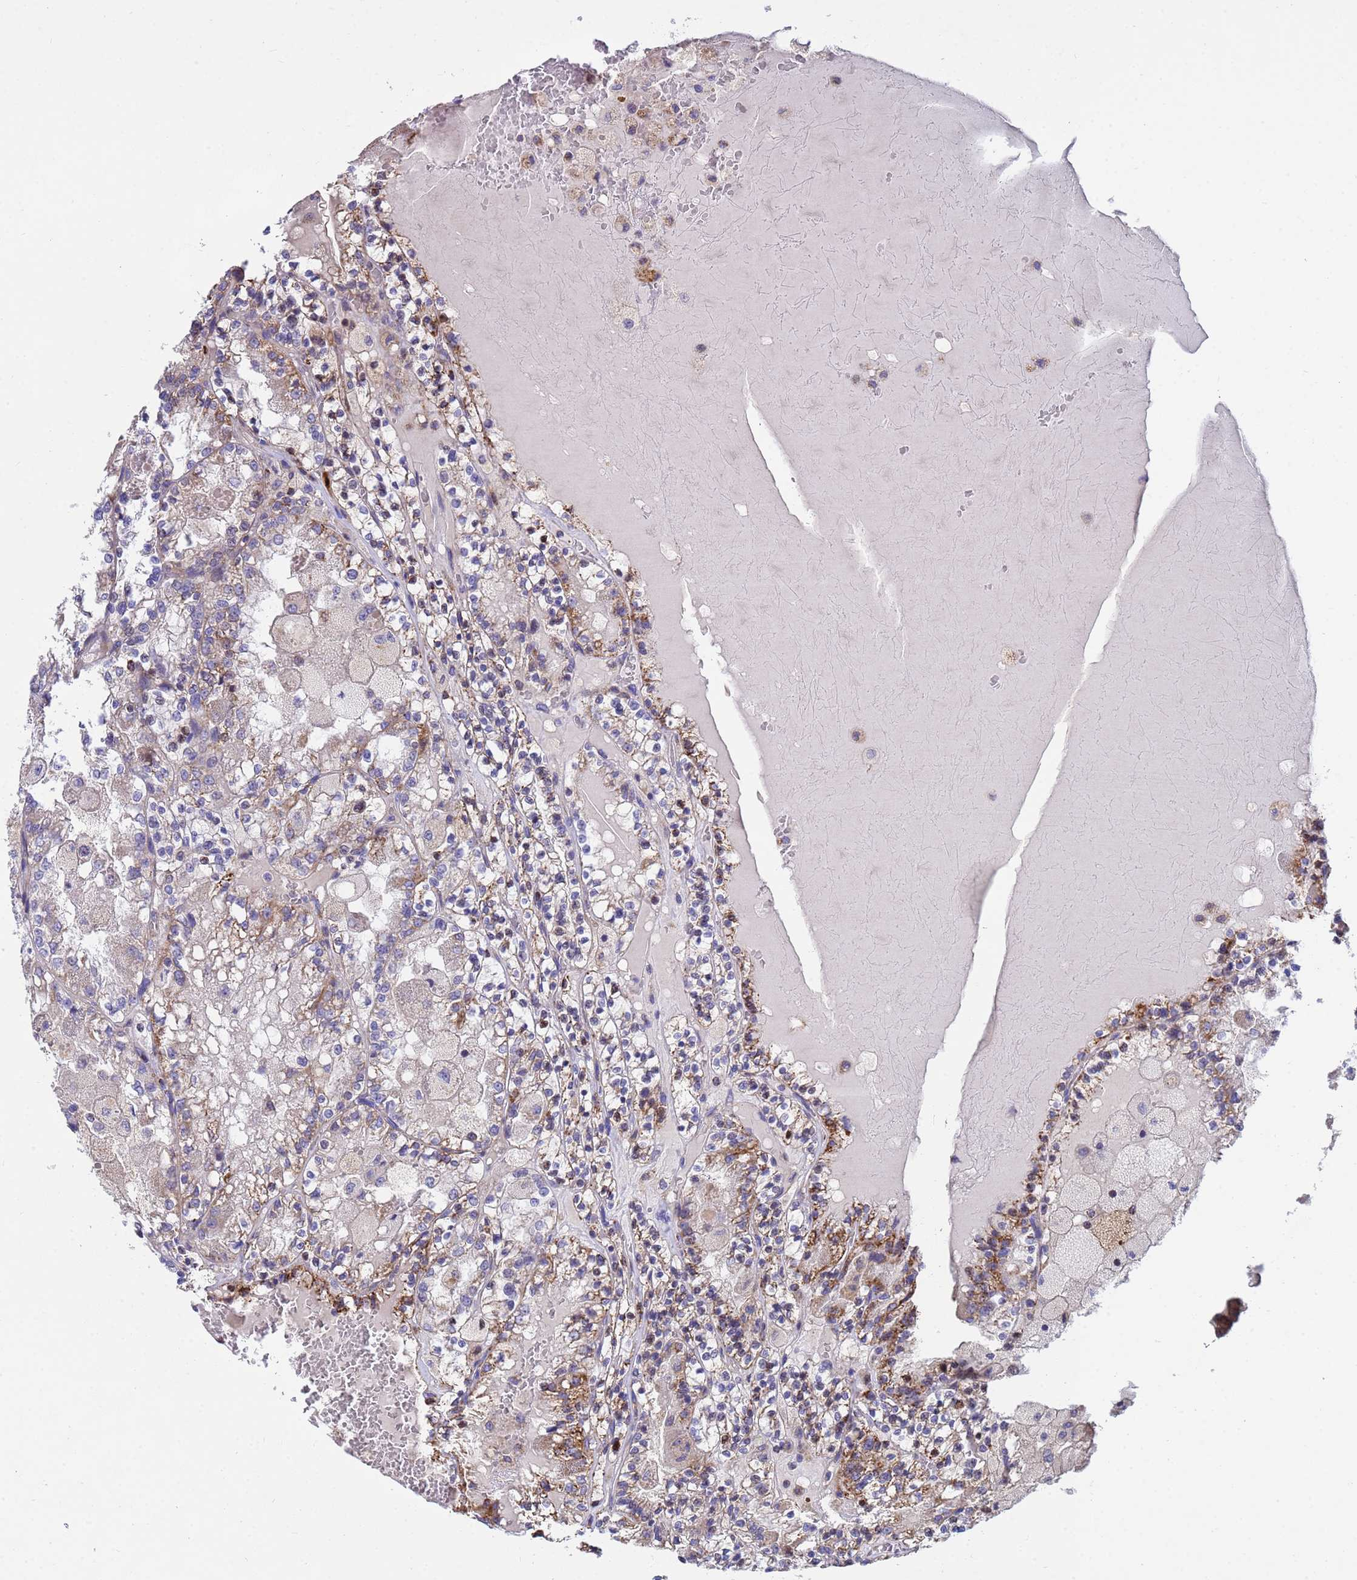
{"staining": {"intensity": "moderate", "quantity": "25%-75%", "location": "cytoplasmic/membranous"}, "tissue": "renal cancer", "cell_type": "Tumor cells", "image_type": "cancer", "snomed": [{"axis": "morphology", "description": "Adenocarcinoma, NOS"}, {"axis": "topography", "description": "Kidney"}], "caption": "Approximately 25%-75% of tumor cells in renal adenocarcinoma show moderate cytoplasmic/membranous protein positivity as visualized by brown immunohistochemical staining.", "gene": "TUBGCP3", "patient": {"sex": "female", "age": 56}}